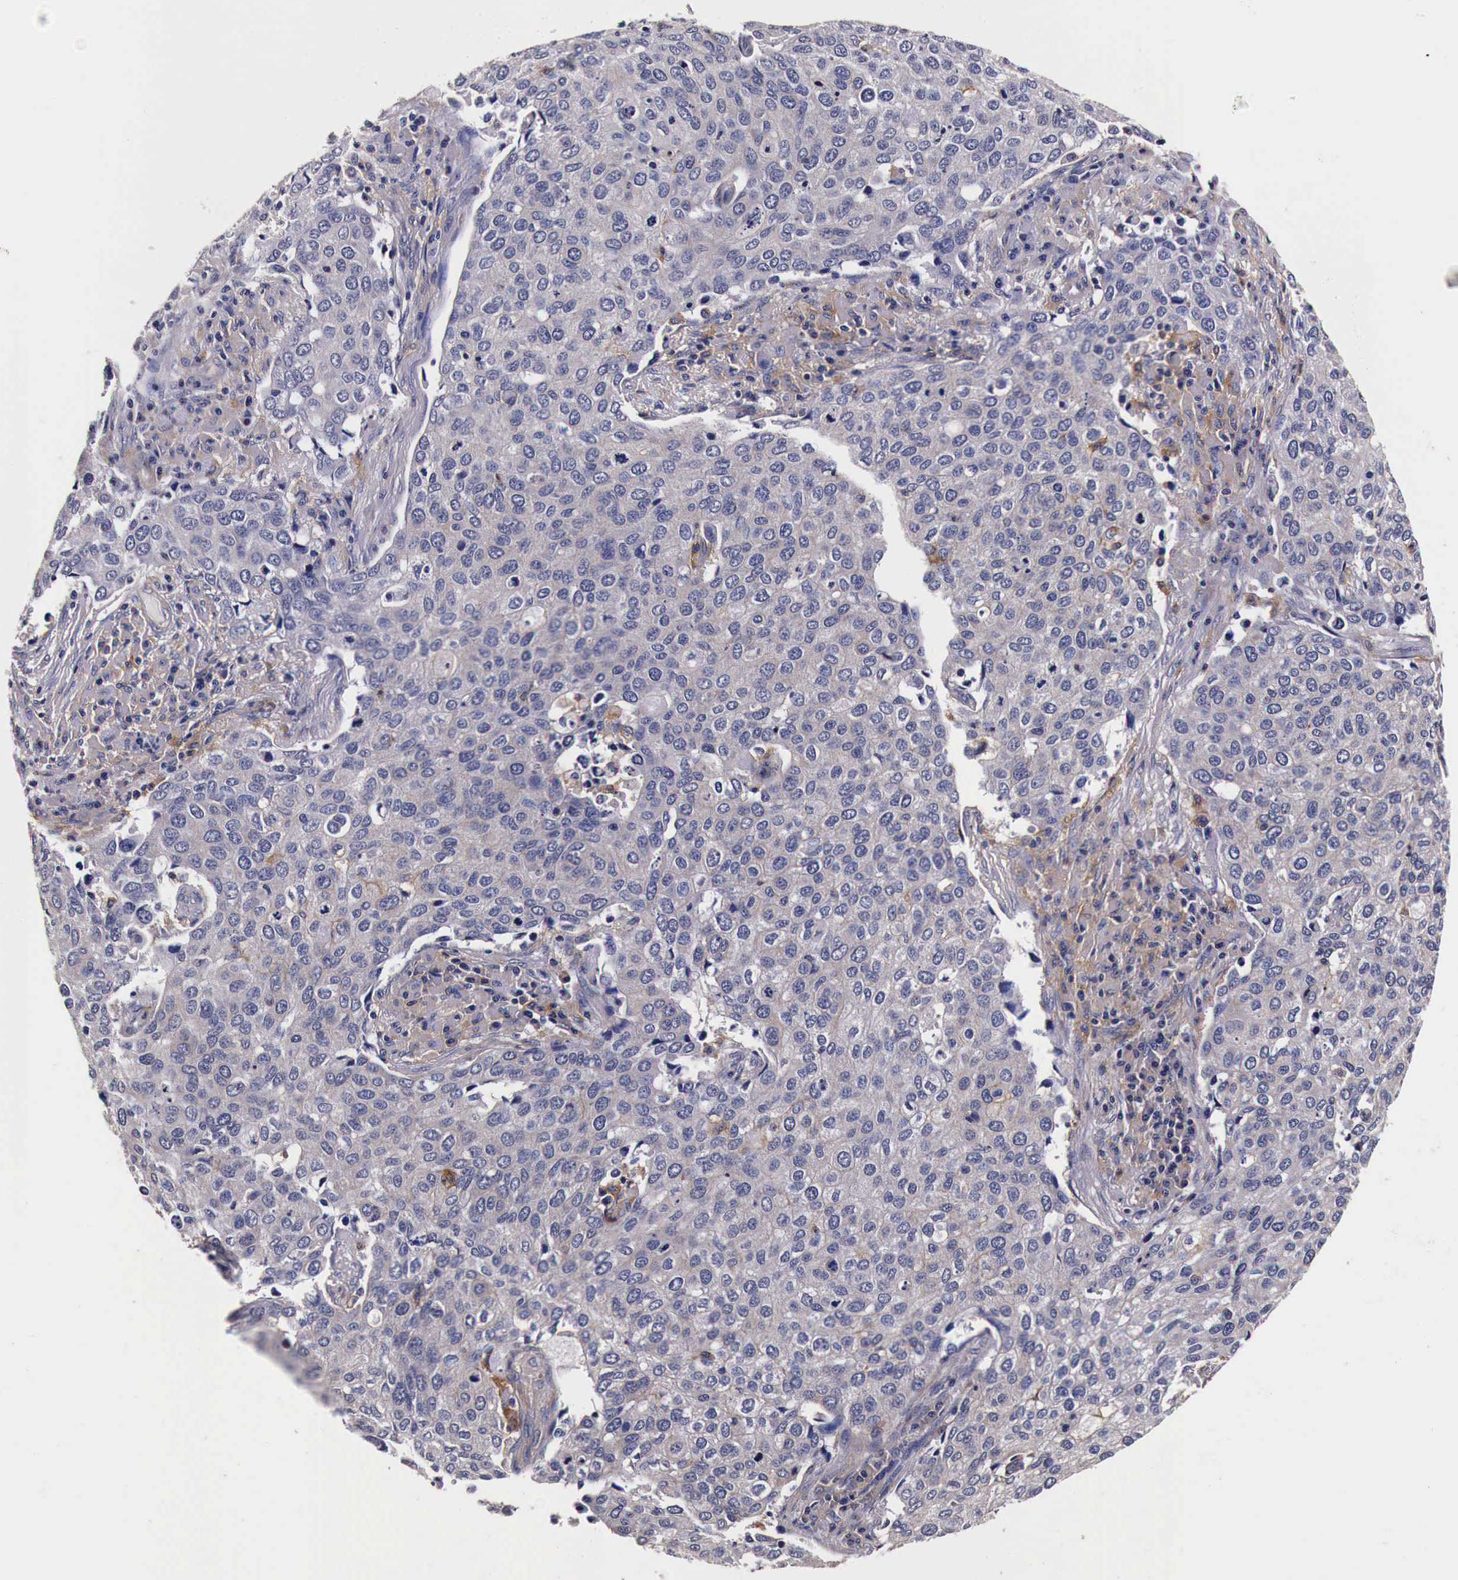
{"staining": {"intensity": "weak", "quantity": "25%-75%", "location": "cytoplasmic/membranous"}, "tissue": "cervical cancer", "cell_type": "Tumor cells", "image_type": "cancer", "snomed": [{"axis": "morphology", "description": "Squamous cell carcinoma, NOS"}, {"axis": "topography", "description": "Cervix"}], "caption": "Immunohistochemical staining of human cervical squamous cell carcinoma shows weak cytoplasmic/membranous protein staining in approximately 25%-75% of tumor cells.", "gene": "RP2", "patient": {"sex": "female", "age": 54}}